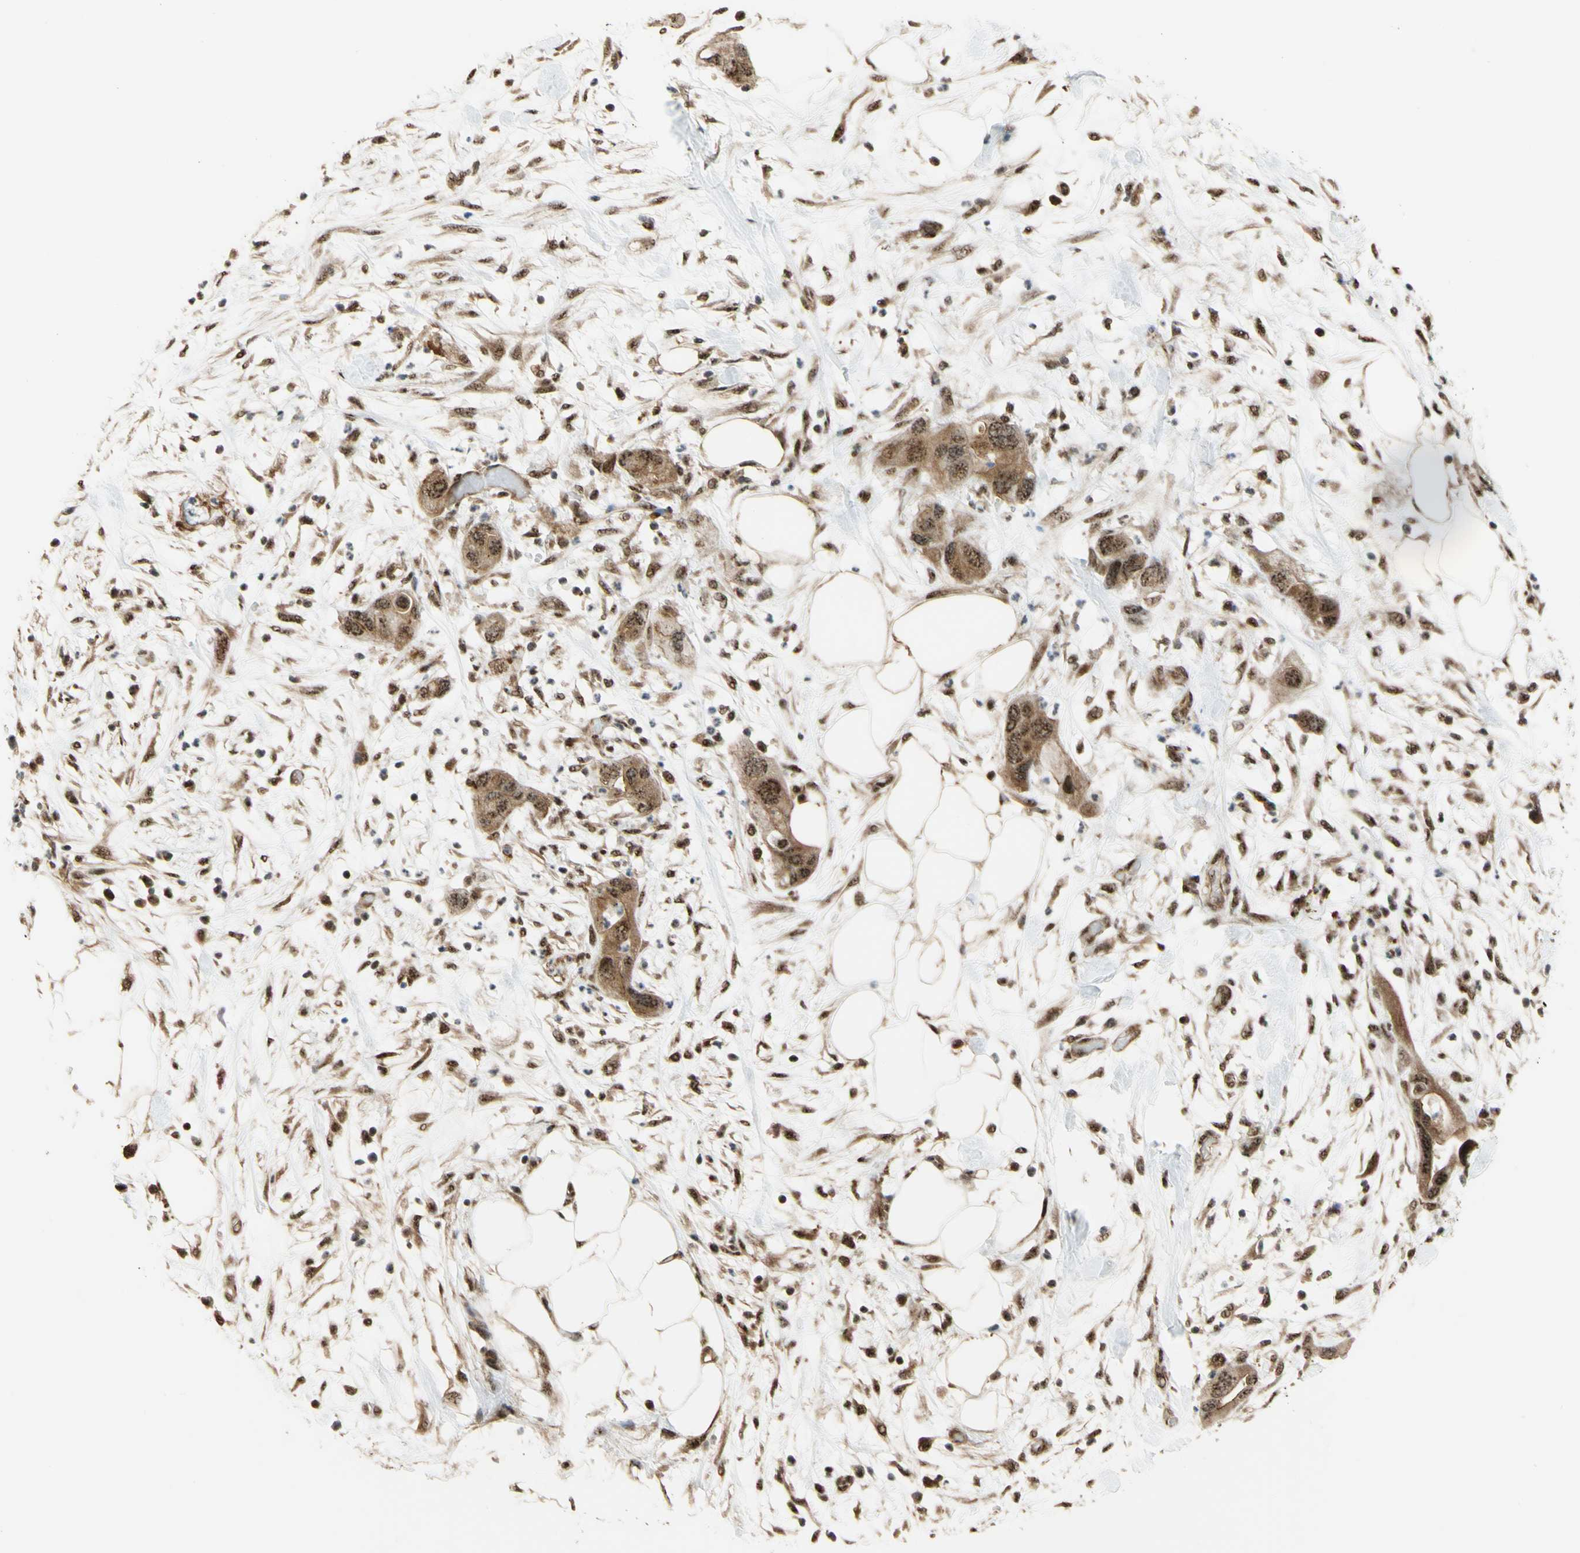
{"staining": {"intensity": "moderate", "quantity": ">75%", "location": "nuclear"}, "tissue": "pancreatic cancer", "cell_type": "Tumor cells", "image_type": "cancer", "snomed": [{"axis": "morphology", "description": "Adenocarcinoma, NOS"}, {"axis": "topography", "description": "Pancreas"}], "caption": "About >75% of tumor cells in pancreatic cancer (adenocarcinoma) demonstrate moderate nuclear protein staining as visualized by brown immunohistochemical staining.", "gene": "SAP18", "patient": {"sex": "female", "age": 71}}